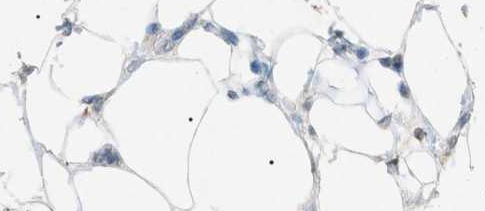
{"staining": {"intensity": "negative", "quantity": "none", "location": "none"}, "tissue": "breast cancer", "cell_type": "Tumor cells", "image_type": "cancer", "snomed": [{"axis": "morphology", "description": "Normal tissue, NOS"}, {"axis": "morphology", "description": "Duct carcinoma"}, {"axis": "topography", "description": "Breast"}], "caption": "A histopathology image of human breast cancer (infiltrating ductal carcinoma) is negative for staining in tumor cells.", "gene": "BTK", "patient": {"sex": "female", "age": 39}}